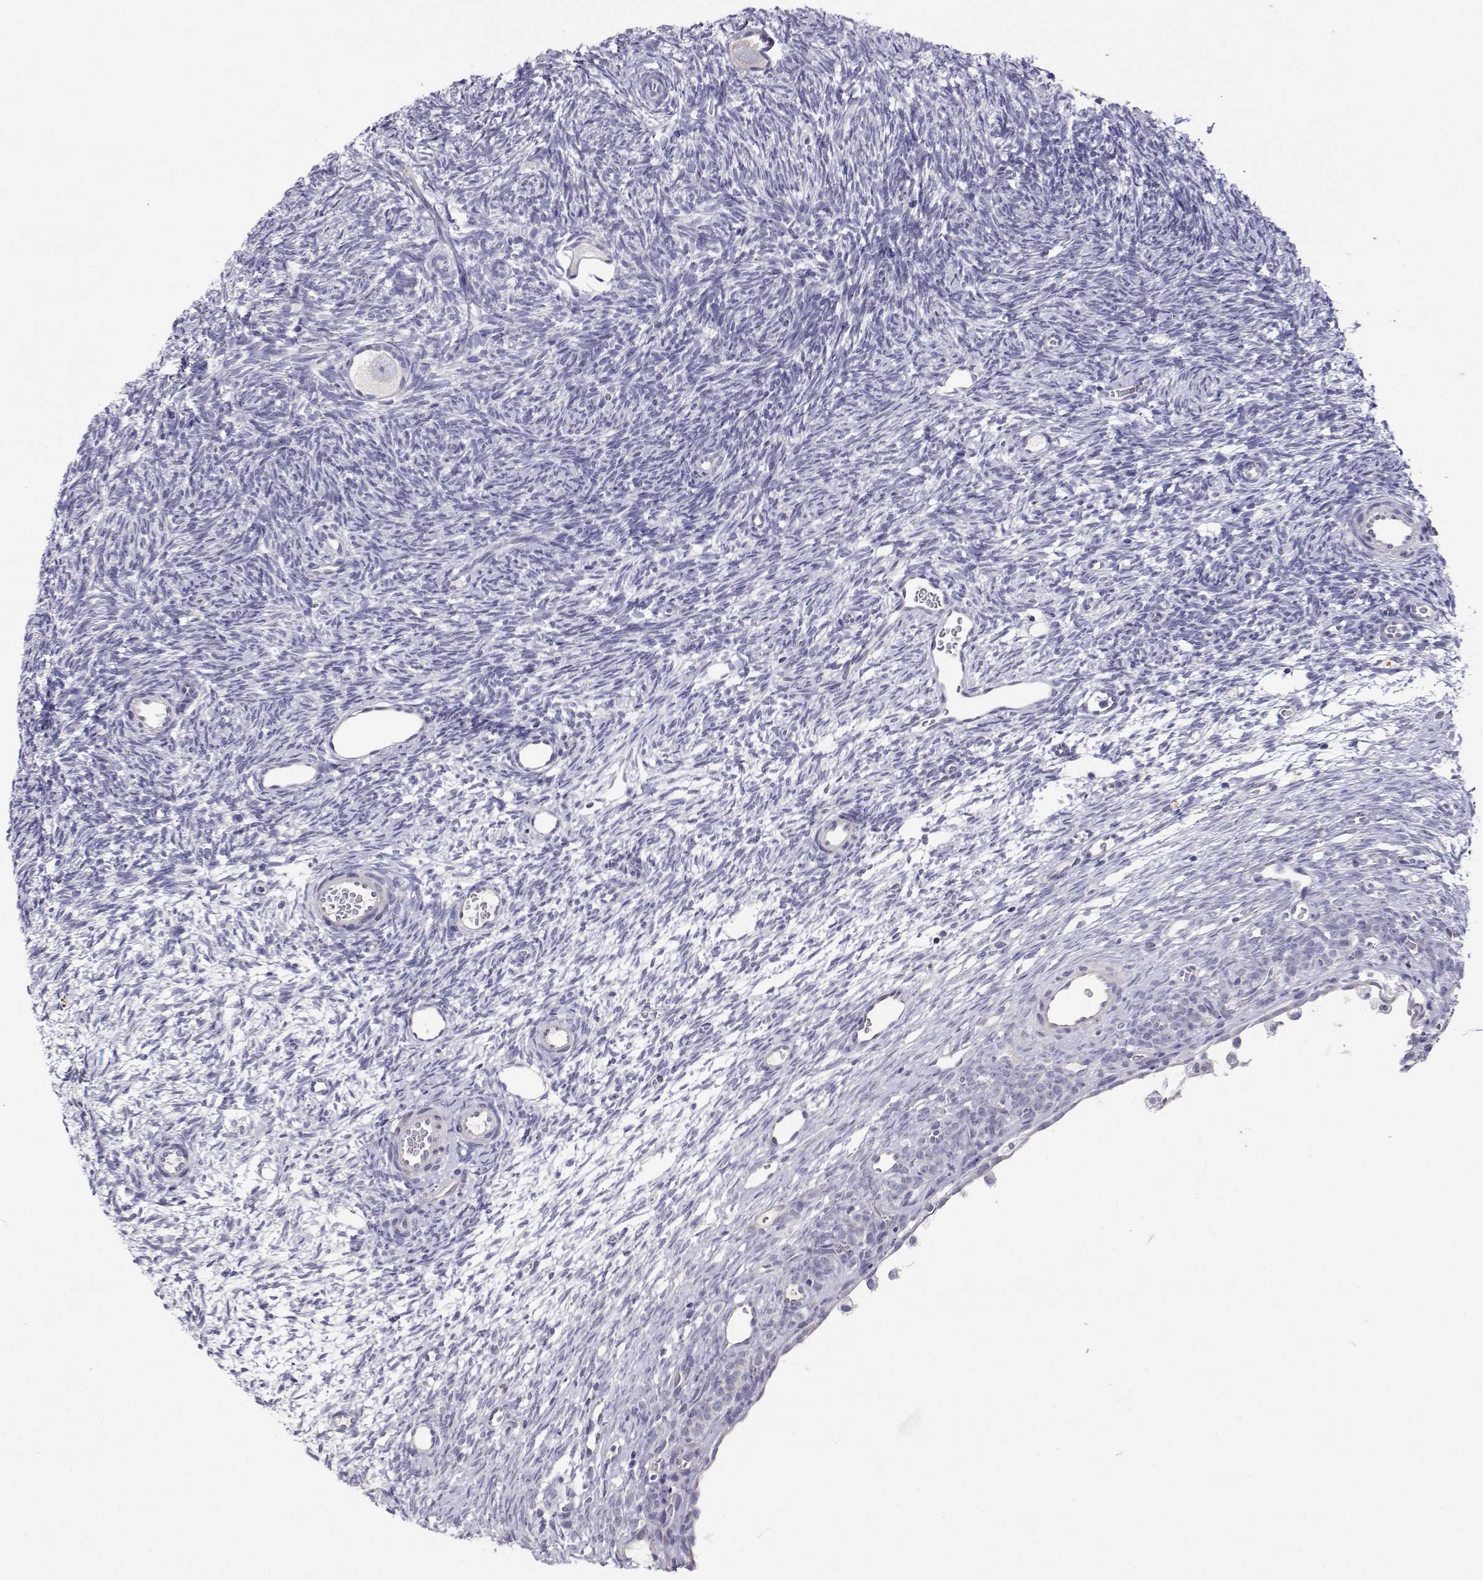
{"staining": {"intensity": "negative", "quantity": "none", "location": "none"}, "tissue": "ovary", "cell_type": "Follicle cells", "image_type": "normal", "snomed": [{"axis": "morphology", "description": "Normal tissue, NOS"}, {"axis": "topography", "description": "Ovary"}], "caption": "Histopathology image shows no protein expression in follicle cells of normal ovary.", "gene": "ANKRD65", "patient": {"sex": "female", "age": 34}}